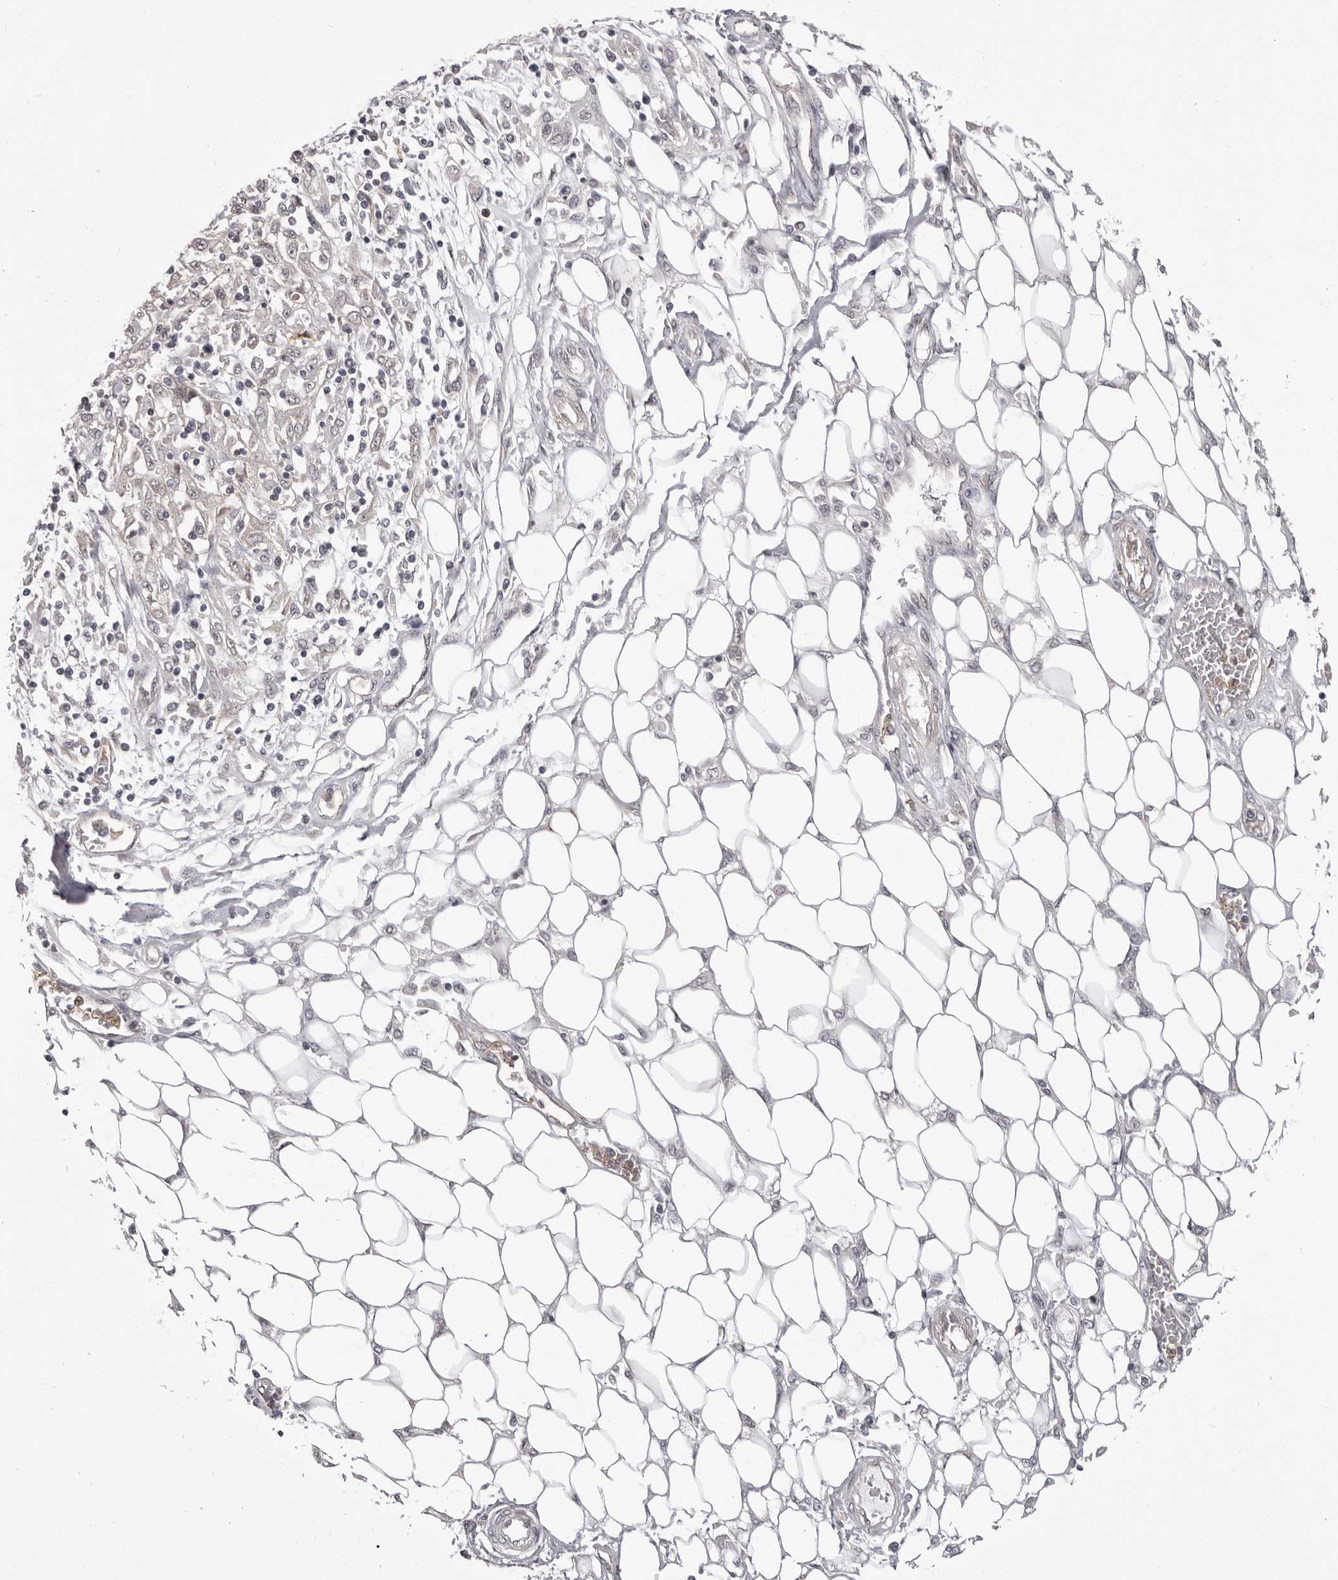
{"staining": {"intensity": "negative", "quantity": "none", "location": "none"}, "tissue": "skin cancer", "cell_type": "Tumor cells", "image_type": "cancer", "snomed": [{"axis": "morphology", "description": "Squamous cell carcinoma, NOS"}, {"axis": "morphology", "description": "Squamous cell carcinoma, metastatic, NOS"}, {"axis": "topography", "description": "Skin"}, {"axis": "topography", "description": "Lymph node"}], "caption": "Immunohistochemistry micrograph of skin cancer (metastatic squamous cell carcinoma) stained for a protein (brown), which exhibits no staining in tumor cells.", "gene": "RNF2", "patient": {"sex": "male", "age": 75}}